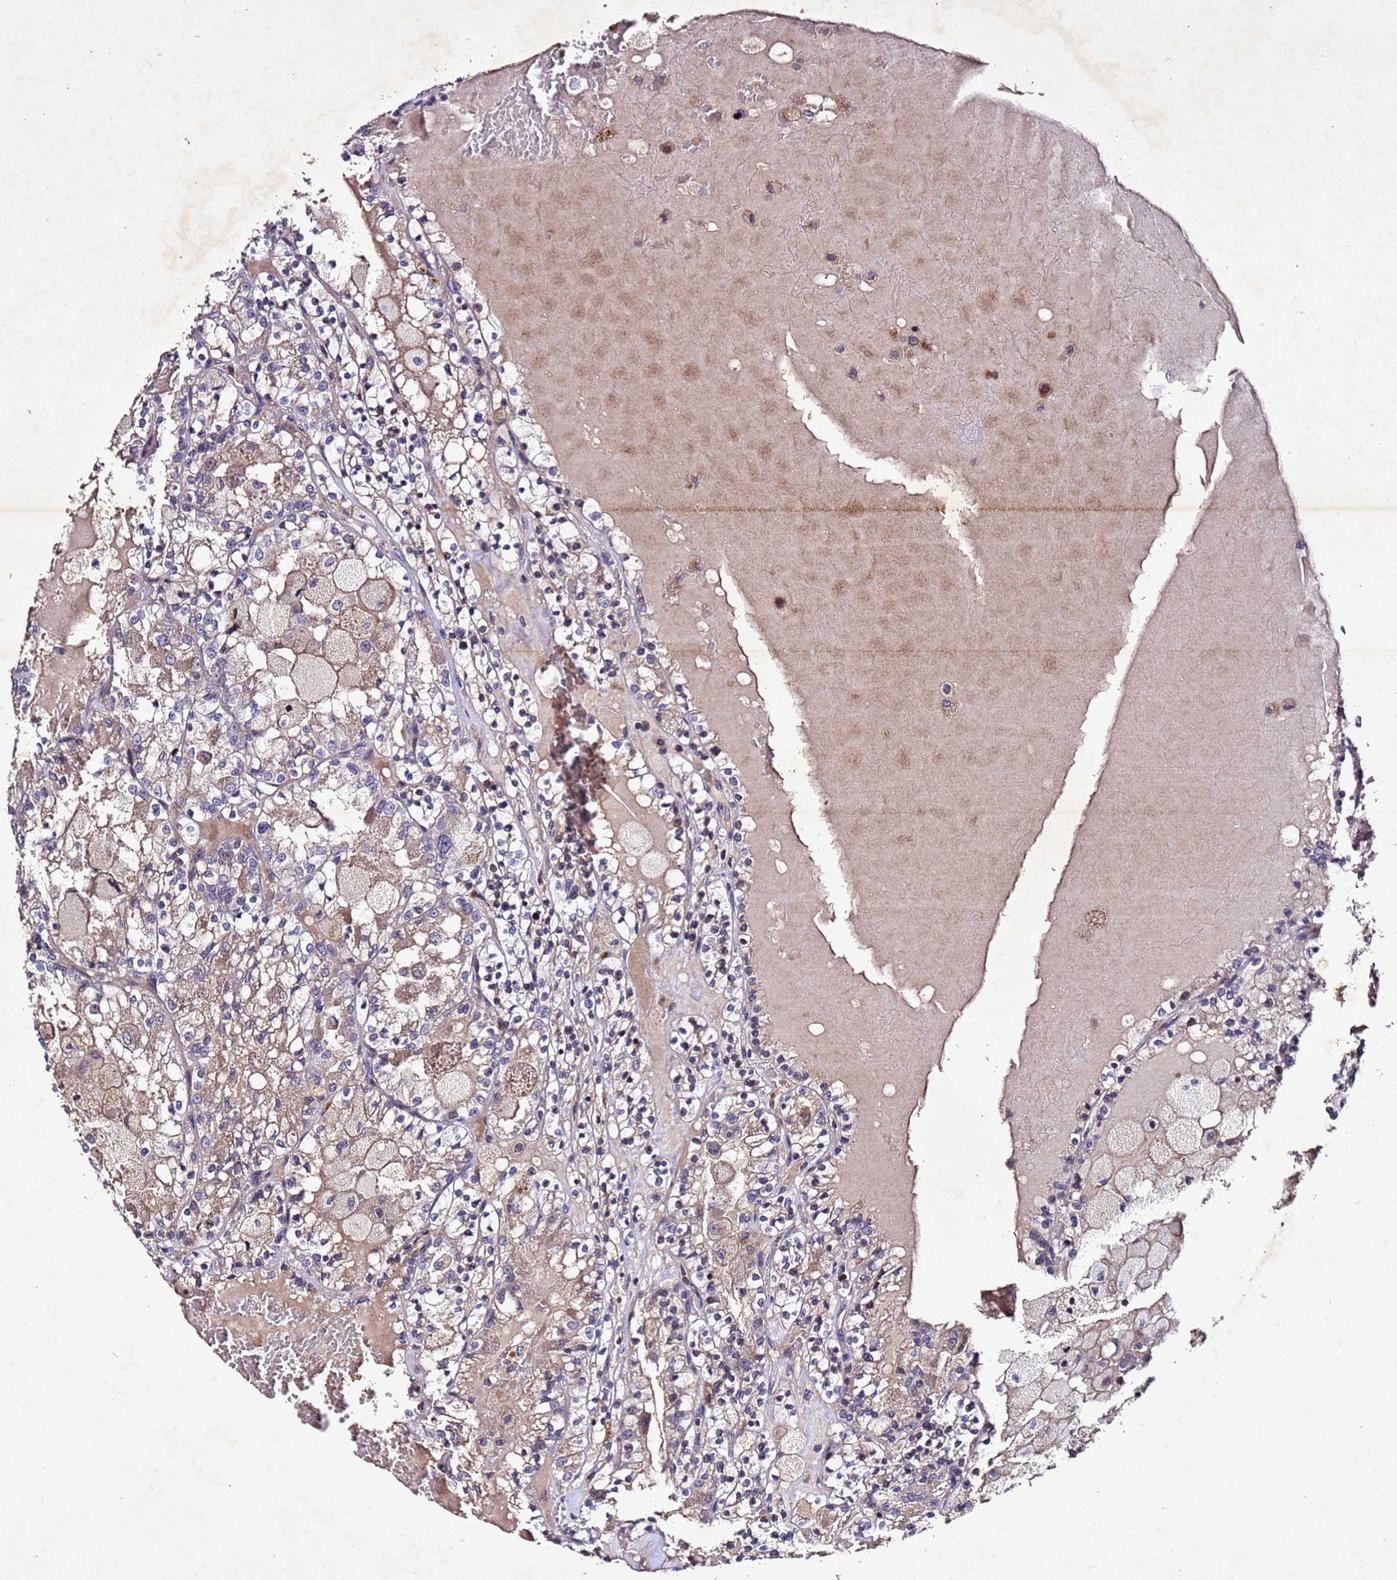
{"staining": {"intensity": "weak", "quantity": "25%-75%", "location": "cytoplasmic/membranous"}, "tissue": "renal cancer", "cell_type": "Tumor cells", "image_type": "cancer", "snomed": [{"axis": "morphology", "description": "Adenocarcinoma, NOS"}, {"axis": "topography", "description": "Kidney"}], "caption": "The immunohistochemical stain labels weak cytoplasmic/membranous expression in tumor cells of renal cancer (adenocarcinoma) tissue. Using DAB (brown) and hematoxylin (blue) stains, captured at high magnification using brightfield microscopy.", "gene": "SV2B", "patient": {"sex": "female", "age": 56}}